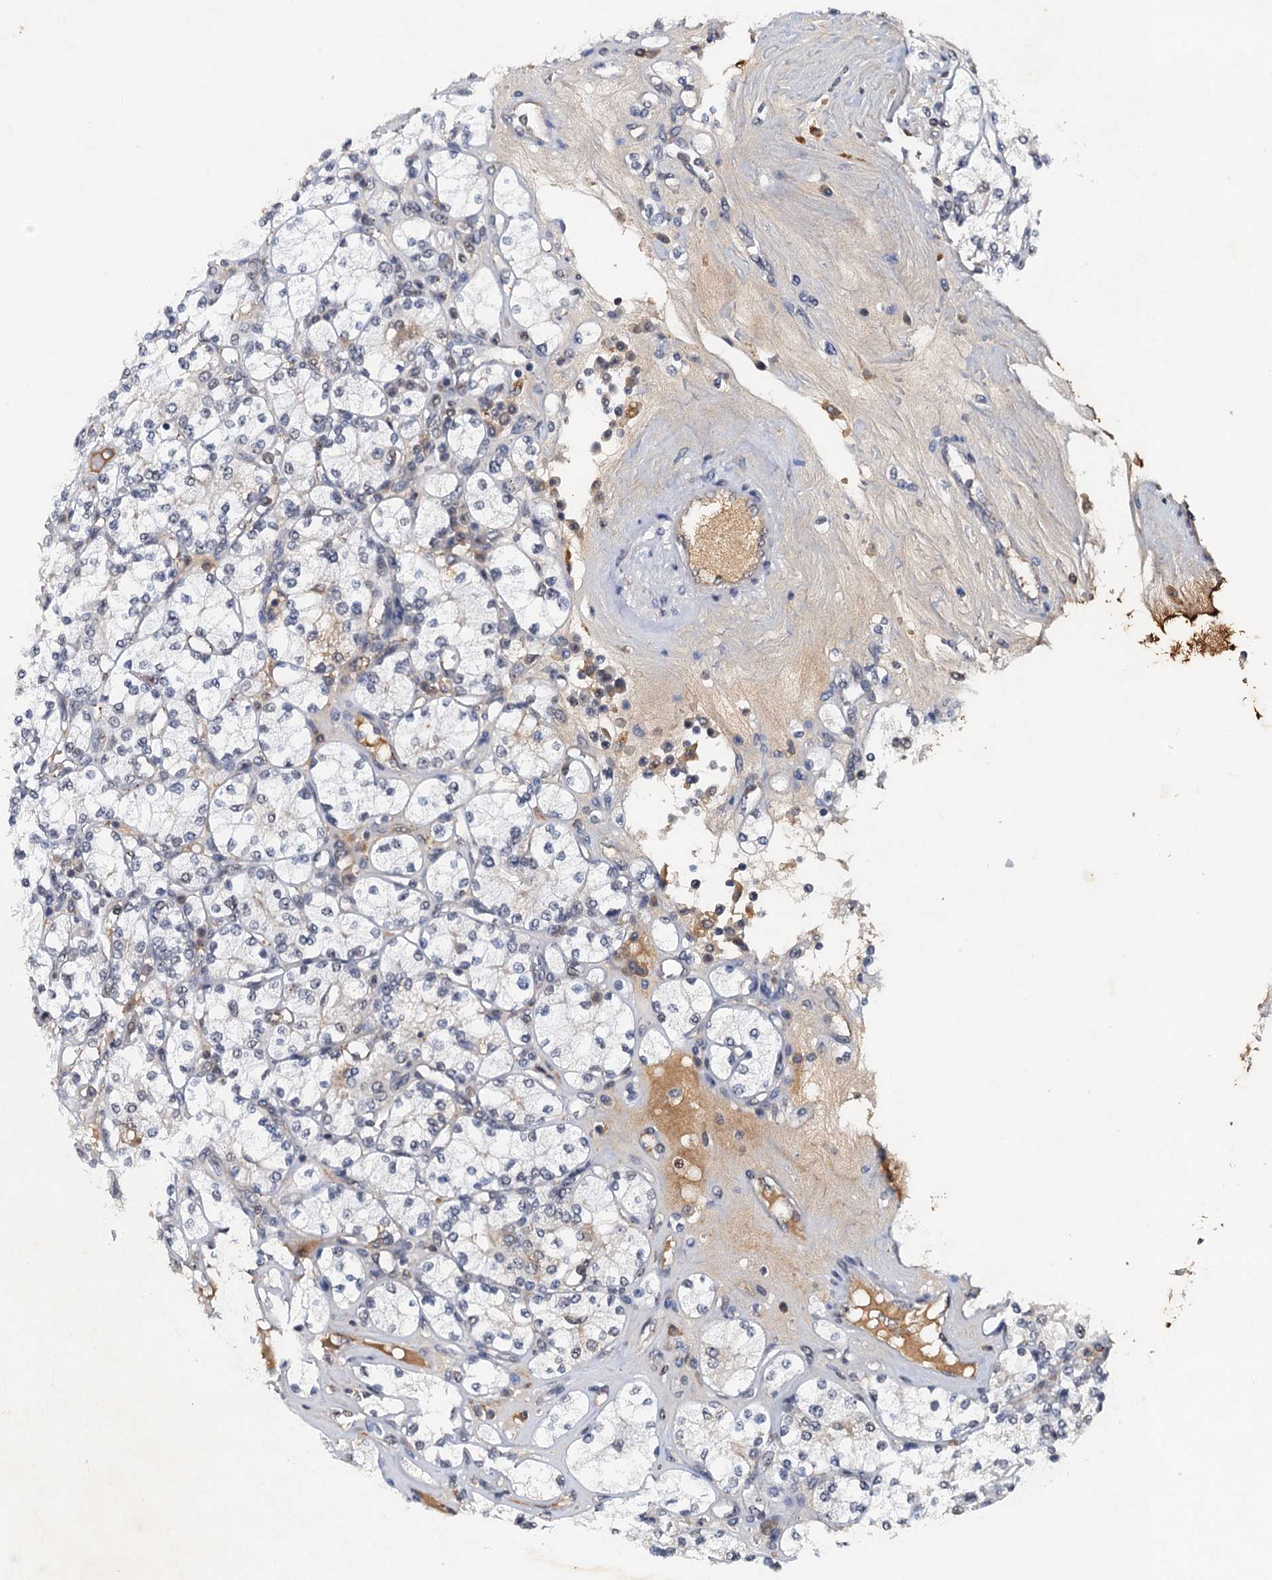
{"staining": {"intensity": "negative", "quantity": "none", "location": "none"}, "tissue": "renal cancer", "cell_type": "Tumor cells", "image_type": "cancer", "snomed": [{"axis": "morphology", "description": "Adenocarcinoma, NOS"}, {"axis": "topography", "description": "Kidney"}], "caption": "This is an immunohistochemistry micrograph of renal cancer (adenocarcinoma). There is no positivity in tumor cells.", "gene": "CSTF3", "patient": {"sex": "male", "age": 77}}